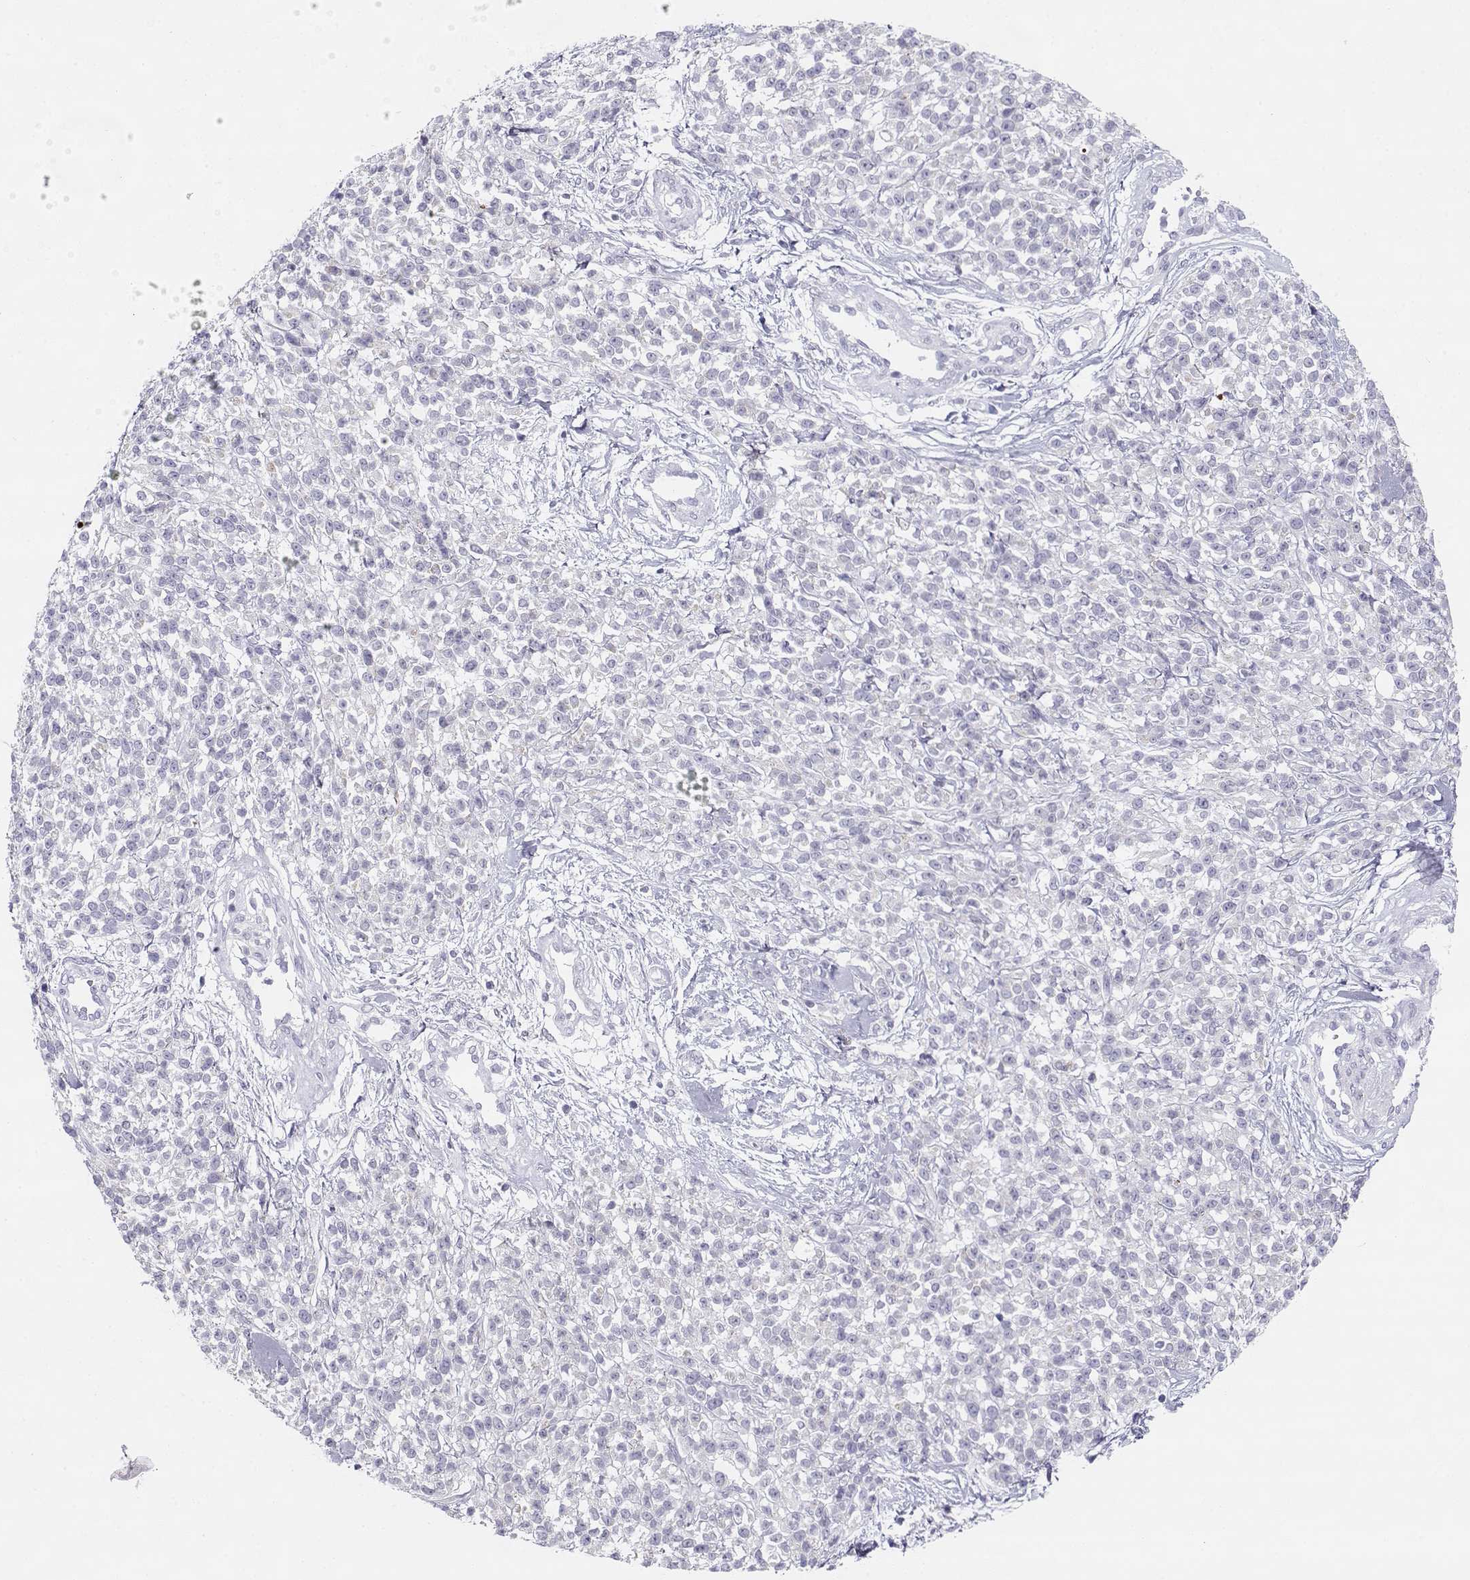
{"staining": {"intensity": "negative", "quantity": "none", "location": "none"}, "tissue": "melanoma", "cell_type": "Tumor cells", "image_type": "cancer", "snomed": [{"axis": "morphology", "description": "Malignant melanoma, NOS"}, {"axis": "topography", "description": "Skin"}, {"axis": "topography", "description": "Skin of trunk"}], "caption": "Immunohistochemical staining of human melanoma reveals no significant staining in tumor cells.", "gene": "CREB3L3", "patient": {"sex": "male", "age": 74}}